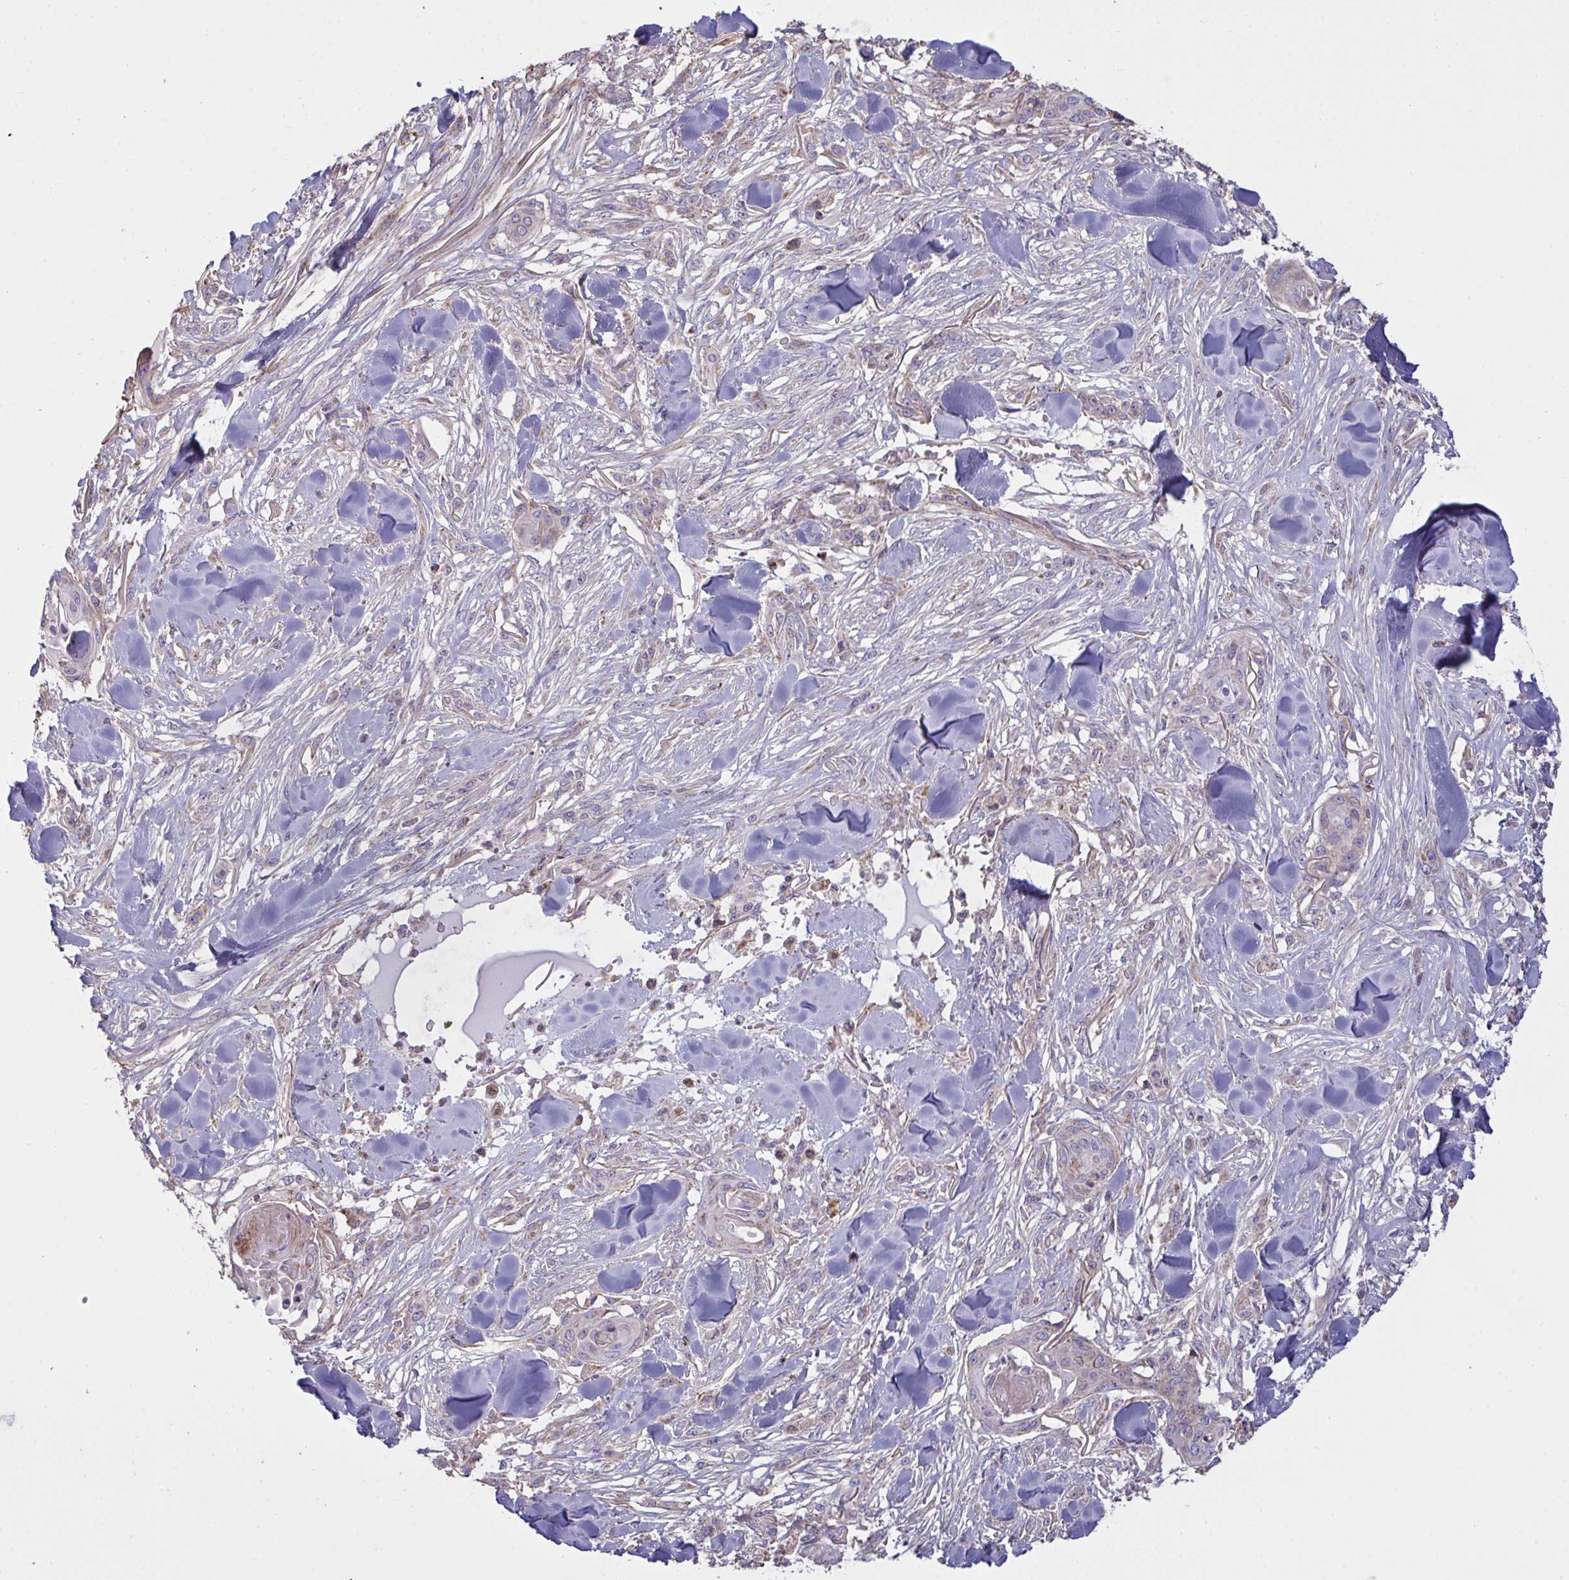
{"staining": {"intensity": "weak", "quantity": "<25%", "location": "cytoplasmic/membranous"}, "tissue": "skin cancer", "cell_type": "Tumor cells", "image_type": "cancer", "snomed": [{"axis": "morphology", "description": "Squamous cell carcinoma, NOS"}, {"axis": "topography", "description": "Skin"}], "caption": "Human skin cancer (squamous cell carcinoma) stained for a protein using IHC displays no expression in tumor cells.", "gene": "MICOS10", "patient": {"sex": "female", "age": 59}}